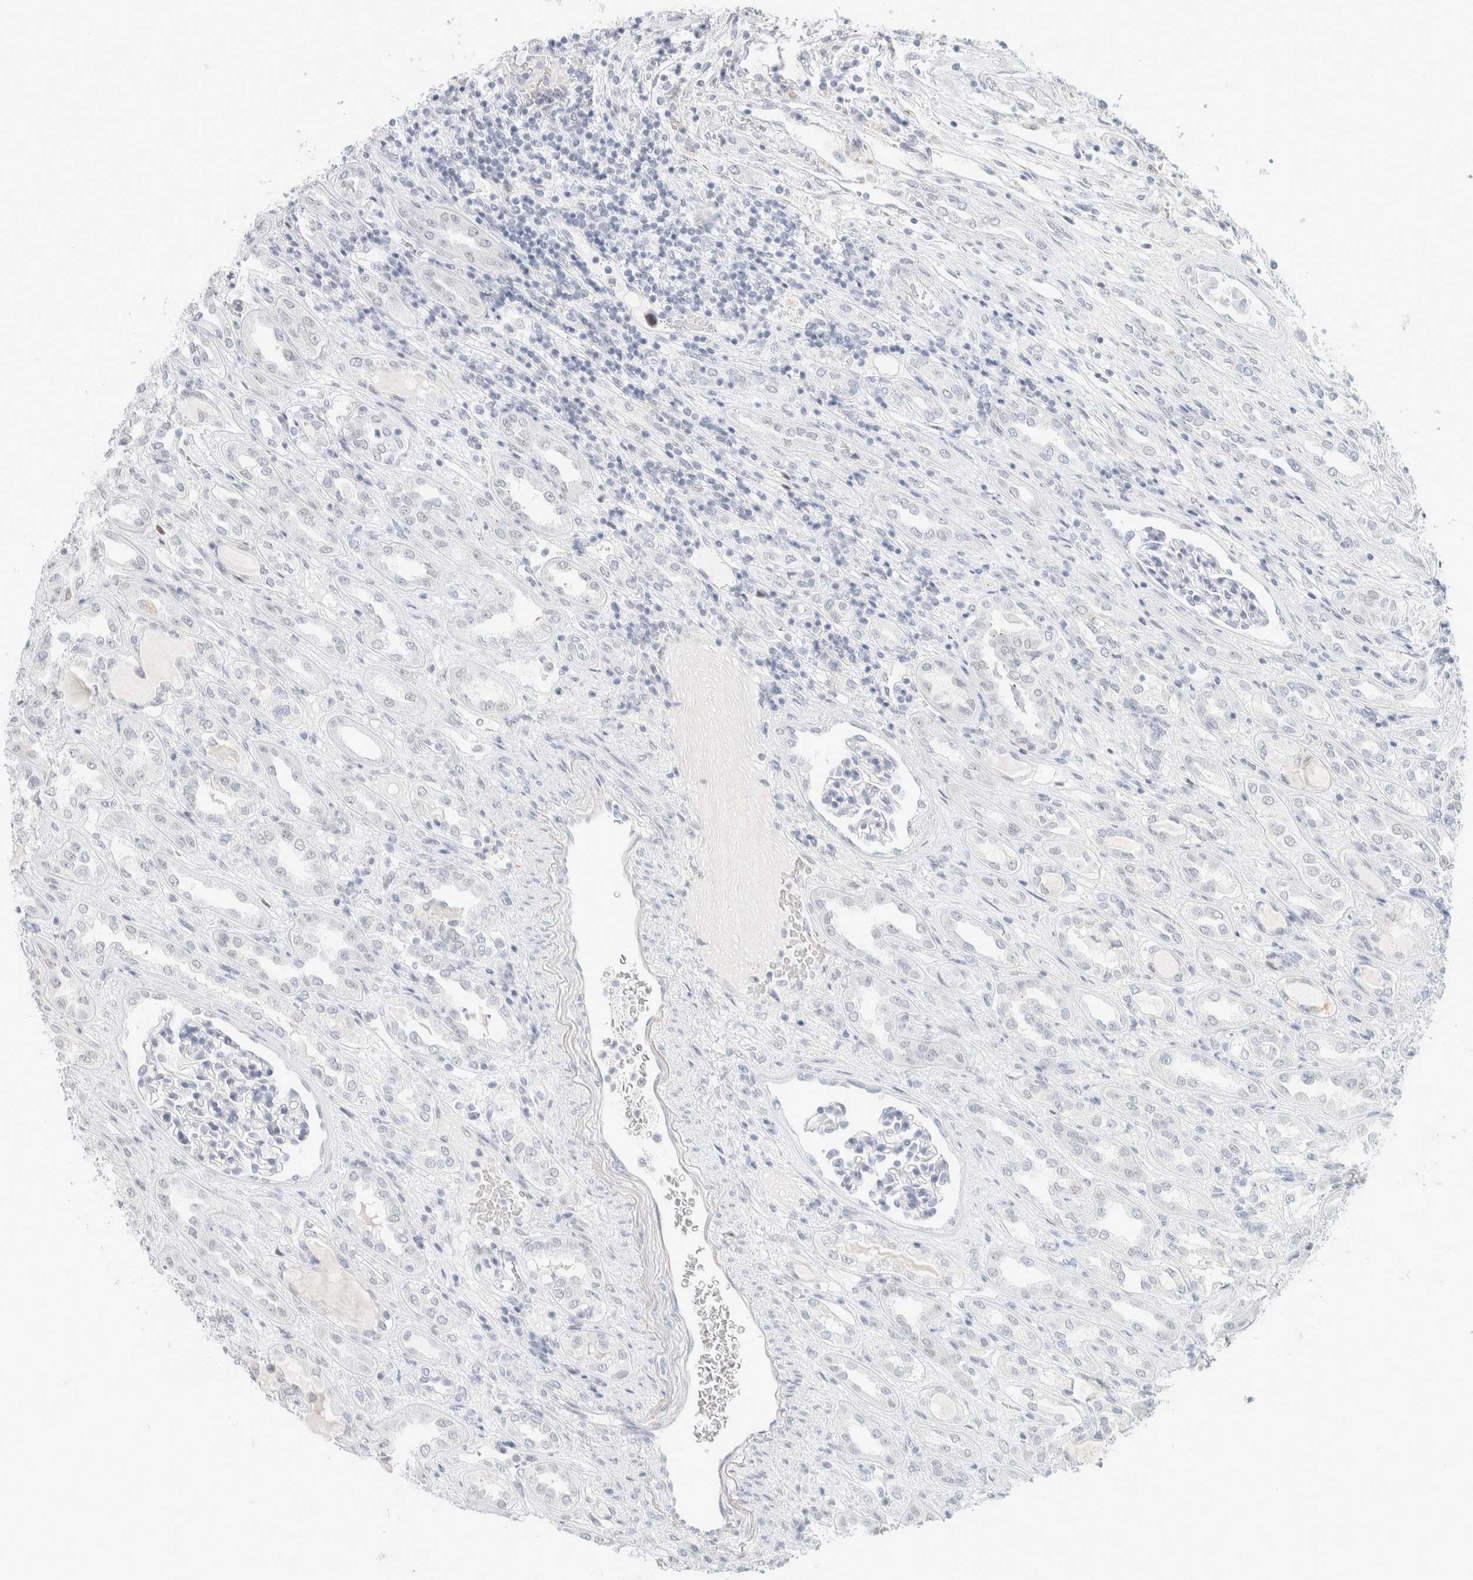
{"staining": {"intensity": "negative", "quantity": "none", "location": "none"}, "tissue": "renal cancer", "cell_type": "Tumor cells", "image_type": "cancer", "snomed": [{"axis": "morphology", "description": "Adenocarcinoma, NOS"}, {"axis": "topography", "description": "Kidney"}], "caption": "A high-resolution histopathology image shows immunohistochemistry (IHC) staining of renal cancer (adenocarcinoma), which exhibits no significant staining in tumor cells.", "gene": "CDH17", "patient": {"sex": "female", "age": 54}}